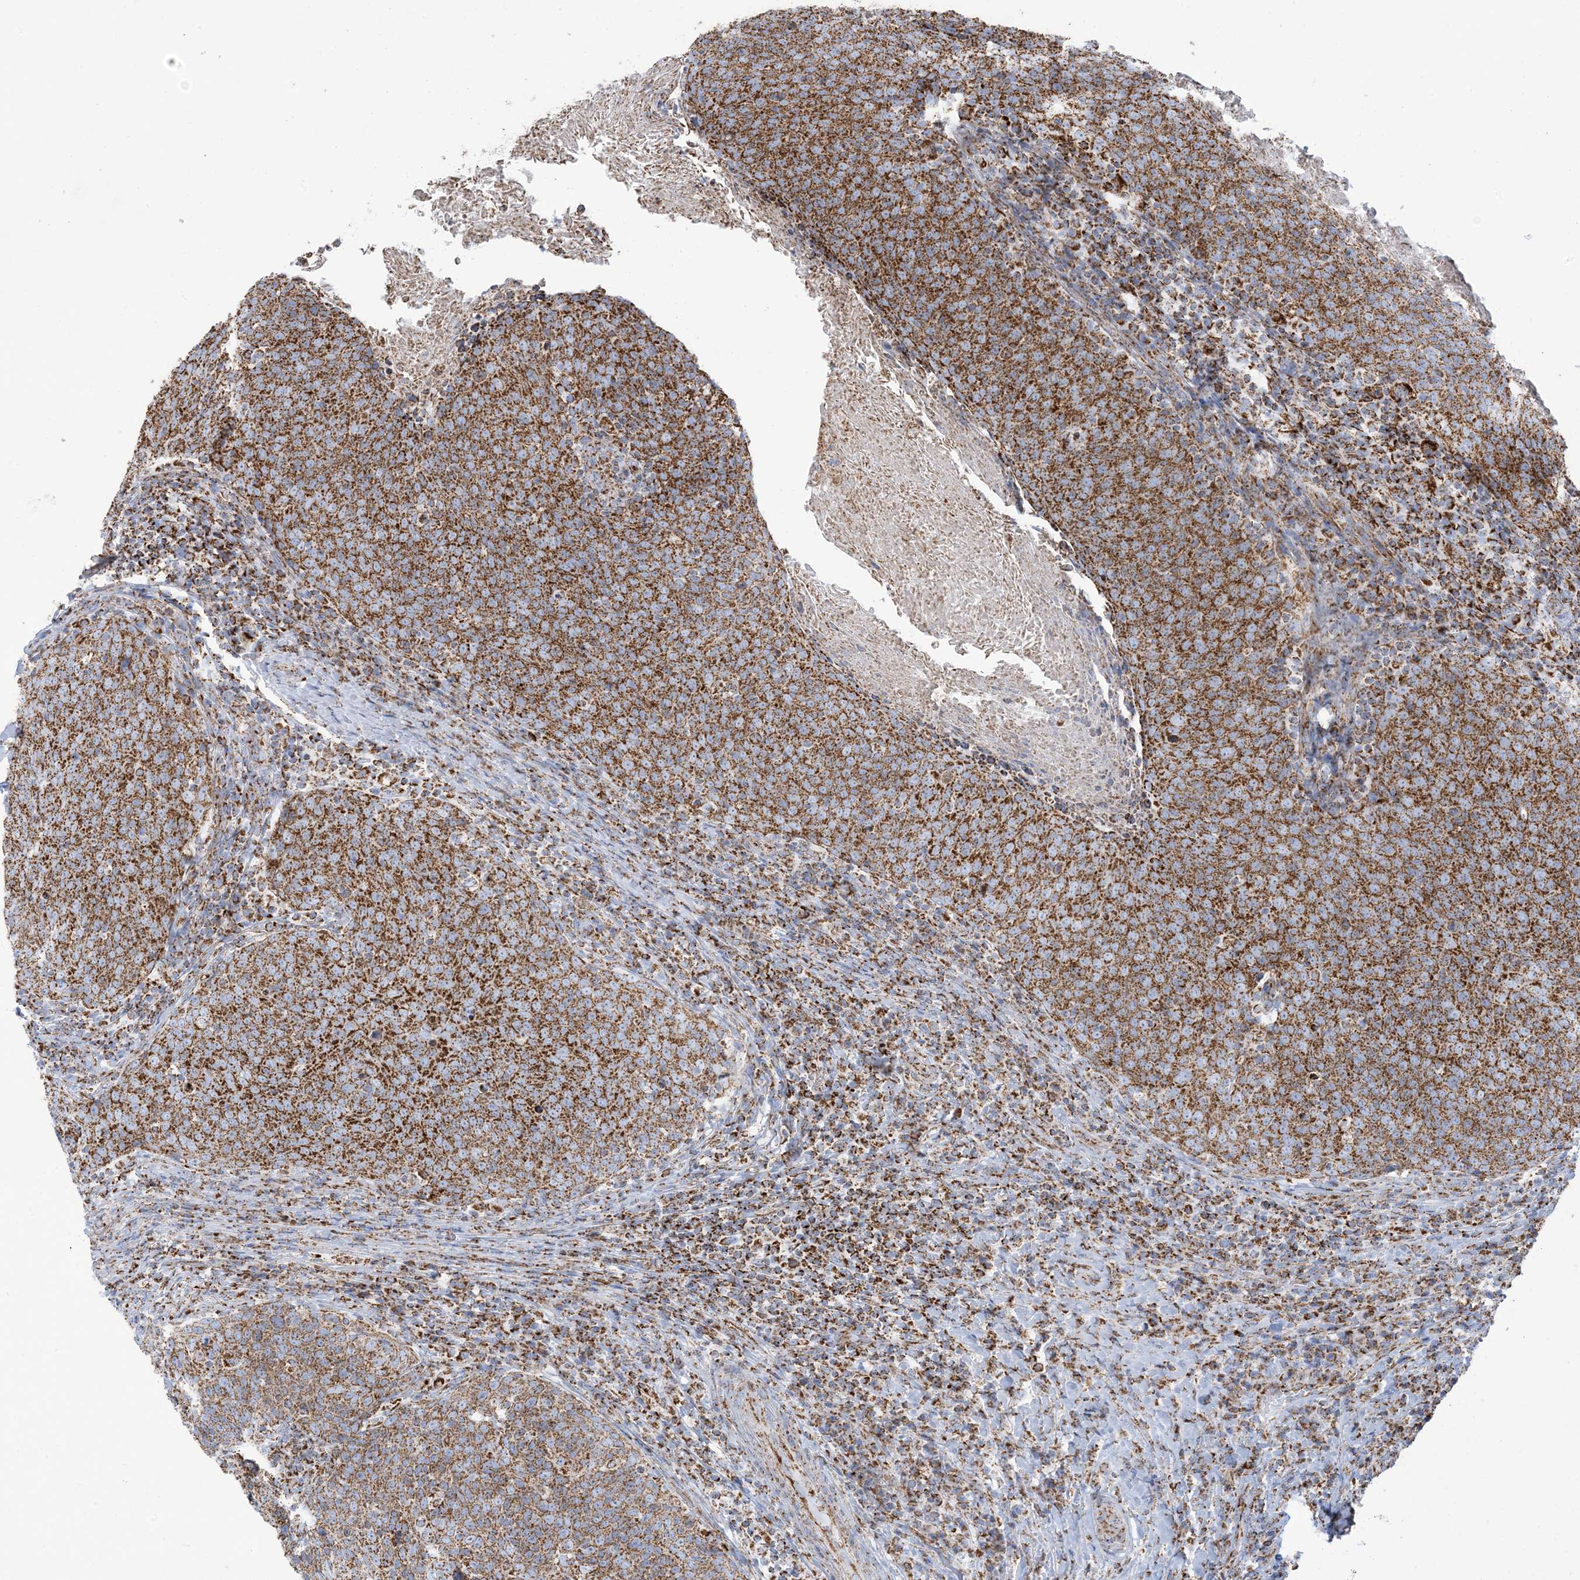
{"staining": {"intensity": "moderate", "quantity": ">75%", "location": "cytoplasmic/membranous"}, "tissue": "head and neck cancer", "cell_type": "Tumor cells", "image_type": "cancer", "snomed": [{"axis": "morphology", "description": "Squamous cell carcinoma, NOS"}, {"axis": "morphology", "description": "Squamous cell carcinoma, metastatic, NOS"}, {"axis": "topography", "description": "Lymph node"}, {"axis": "topography", "description": "Head-Neck"}], "caption": "Immunohistochemical staining of head and neck metastatic squamous cell carcinoma shows medium levels of moderate cytoplasmic/membranous expression in approximately >75% of tumor cells. Immunohistochemistry (ihc) stains the protein in brown and the nuclei are stained blue.", "gene": "SAMM50", "patient": {"sex": "male", "age": 62}}